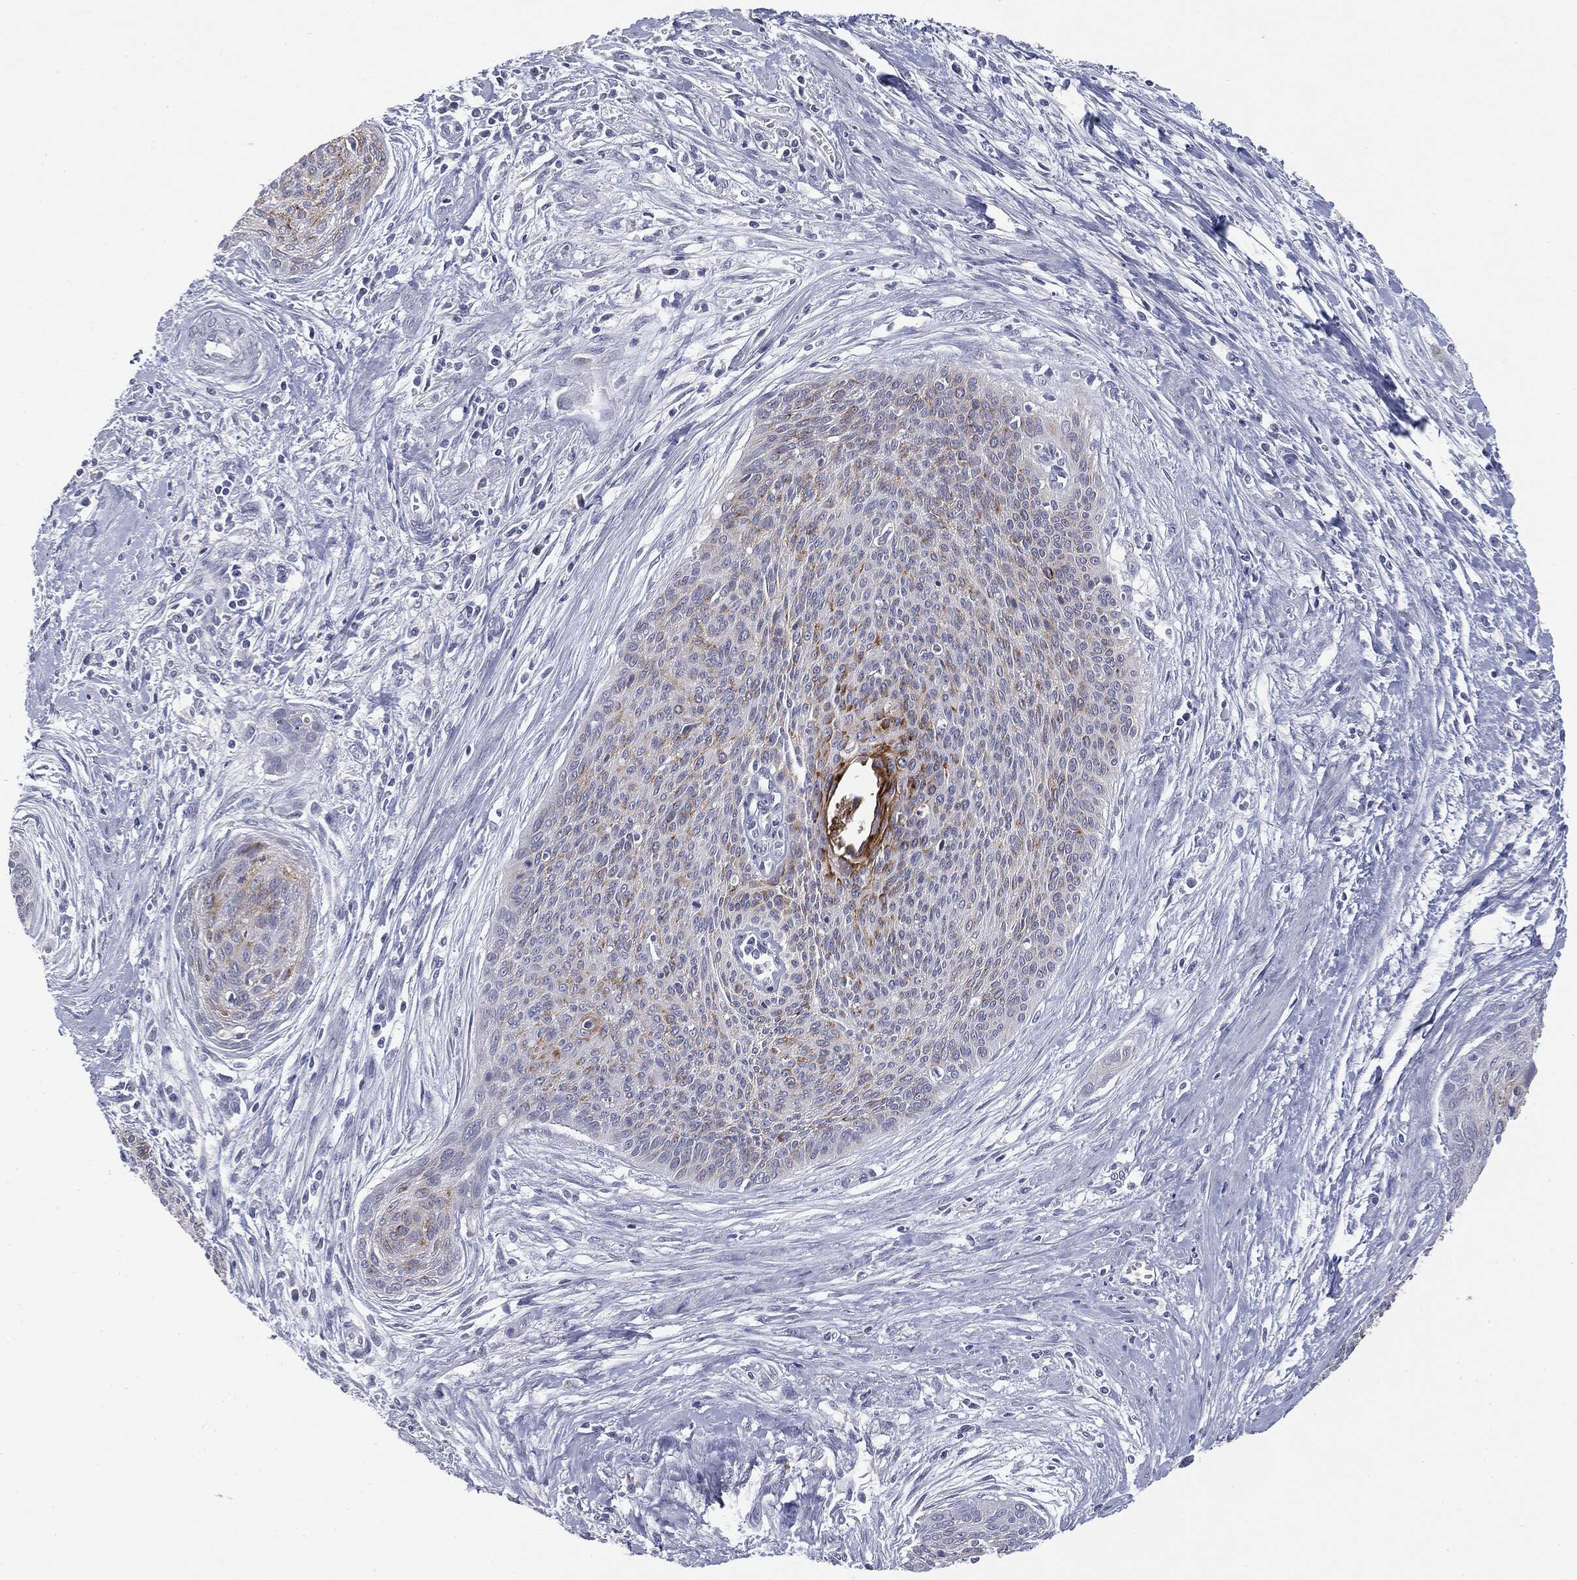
{"staining": {"intensity": "moderate", "quantity": "<25%", "location": "cytoplasmic/membranous"}, "tissue": "cervical cancer", "cell_type": "Tumor cells", "image_type": "cancer", "snomed": [{"axis": "morphology", "description": "Squamous cell carcinoma, NOS"}, {"axis": "topography", "description": "Cervix"}], "caption": "Tumor cells demonstrate moderate cytoplasmic/membranous positivity in about <25% of cells in squamous cell carcinoma (cervical).", "gene": "MUC1", "patient": {"sex": "female", "age": 55}}